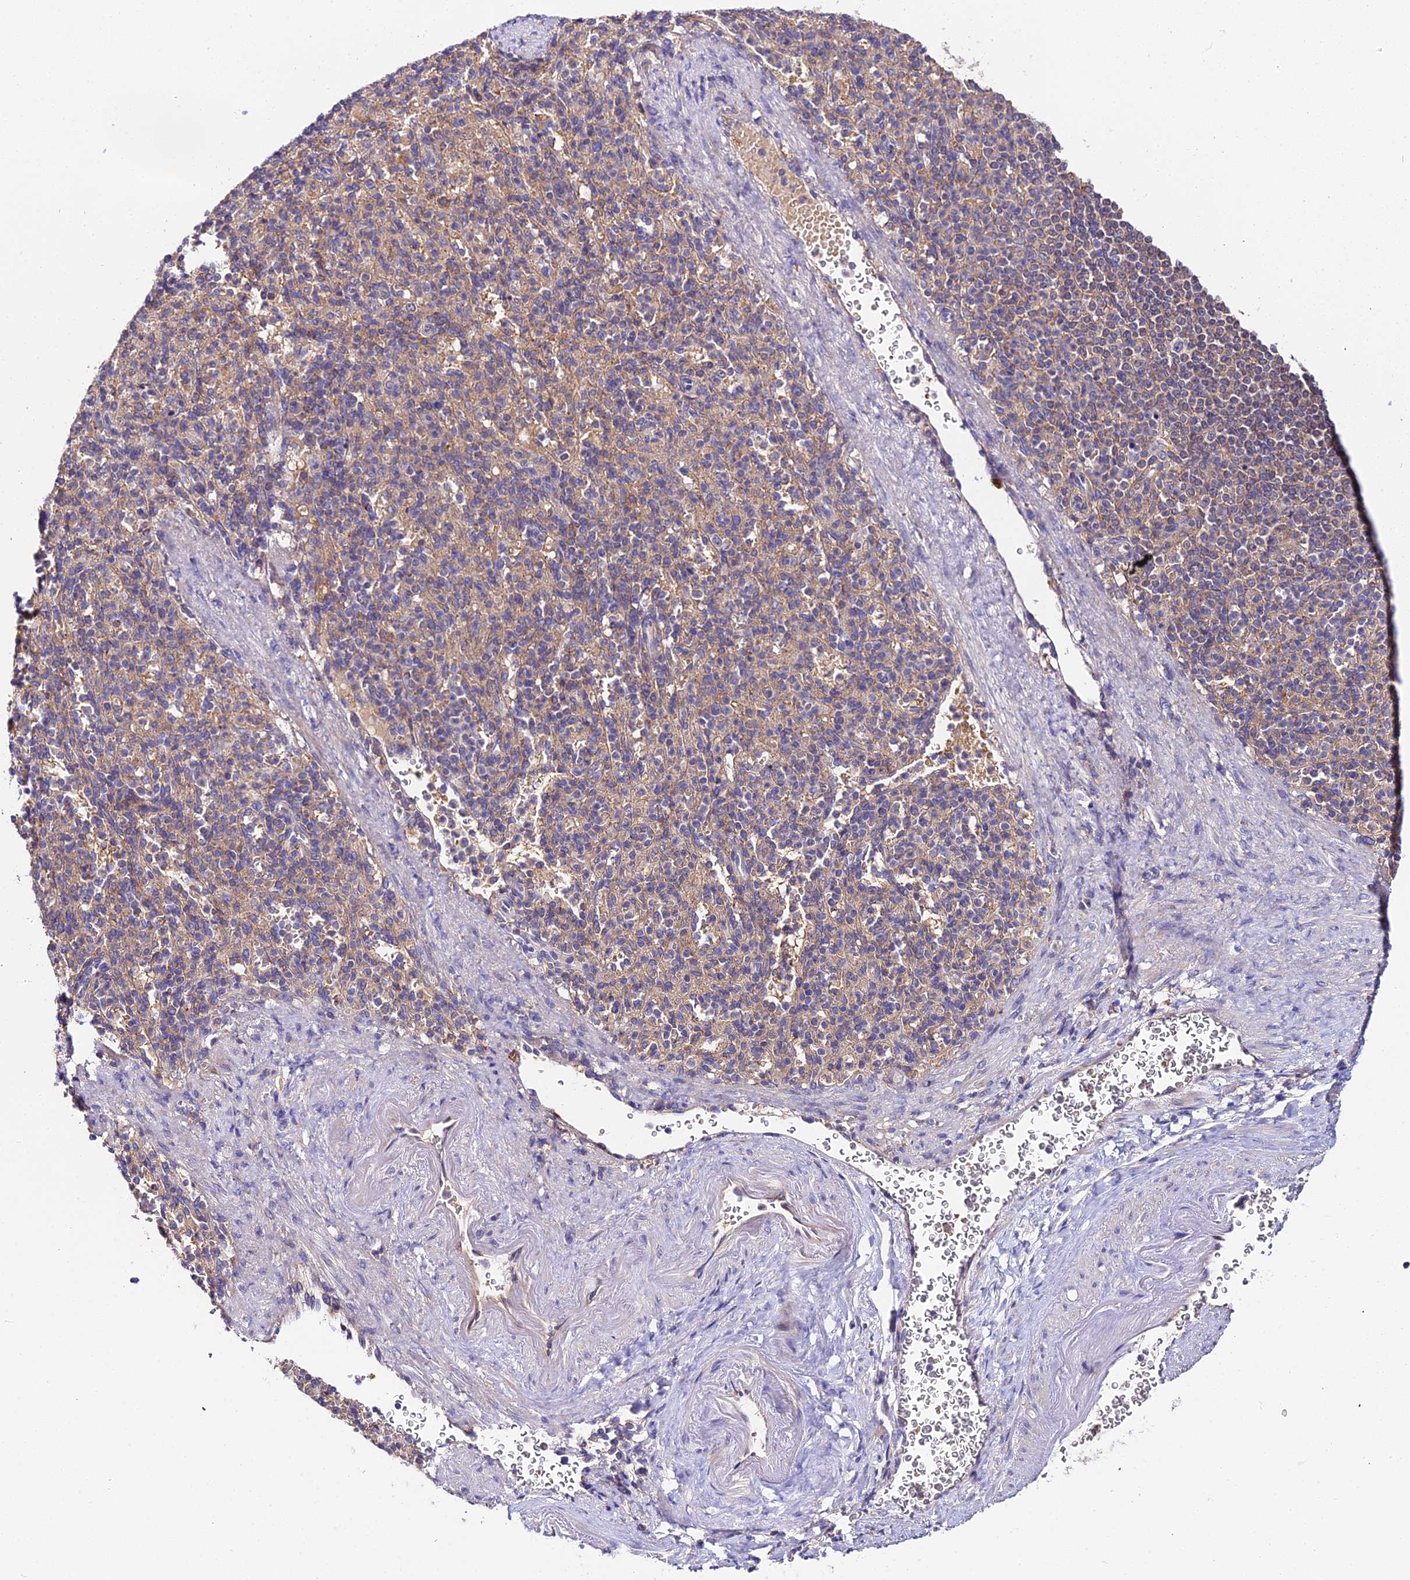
{"staining": {"intensity": "weak", "quantity": "25%-75%", "location": "cytoplasmic/membranous"}, "tissue": "spleen", "cell_type": "Cells in red pulp", "image_type": "normal", "snomed": [{"axis": "morphology", "description": "Normal tissue, NOS"}, {"axis": "topography", "description": "Spleen"}], "caption": "Weak cytoplasmic/membranous positivity is present in approximately 25%-75% of cells in red pulp in benign spleen. (Brightfield microscopy of DAB IHC at high magnification).", "gene": "ZBED8", "patient": {"sex": "female", "age": 74}}